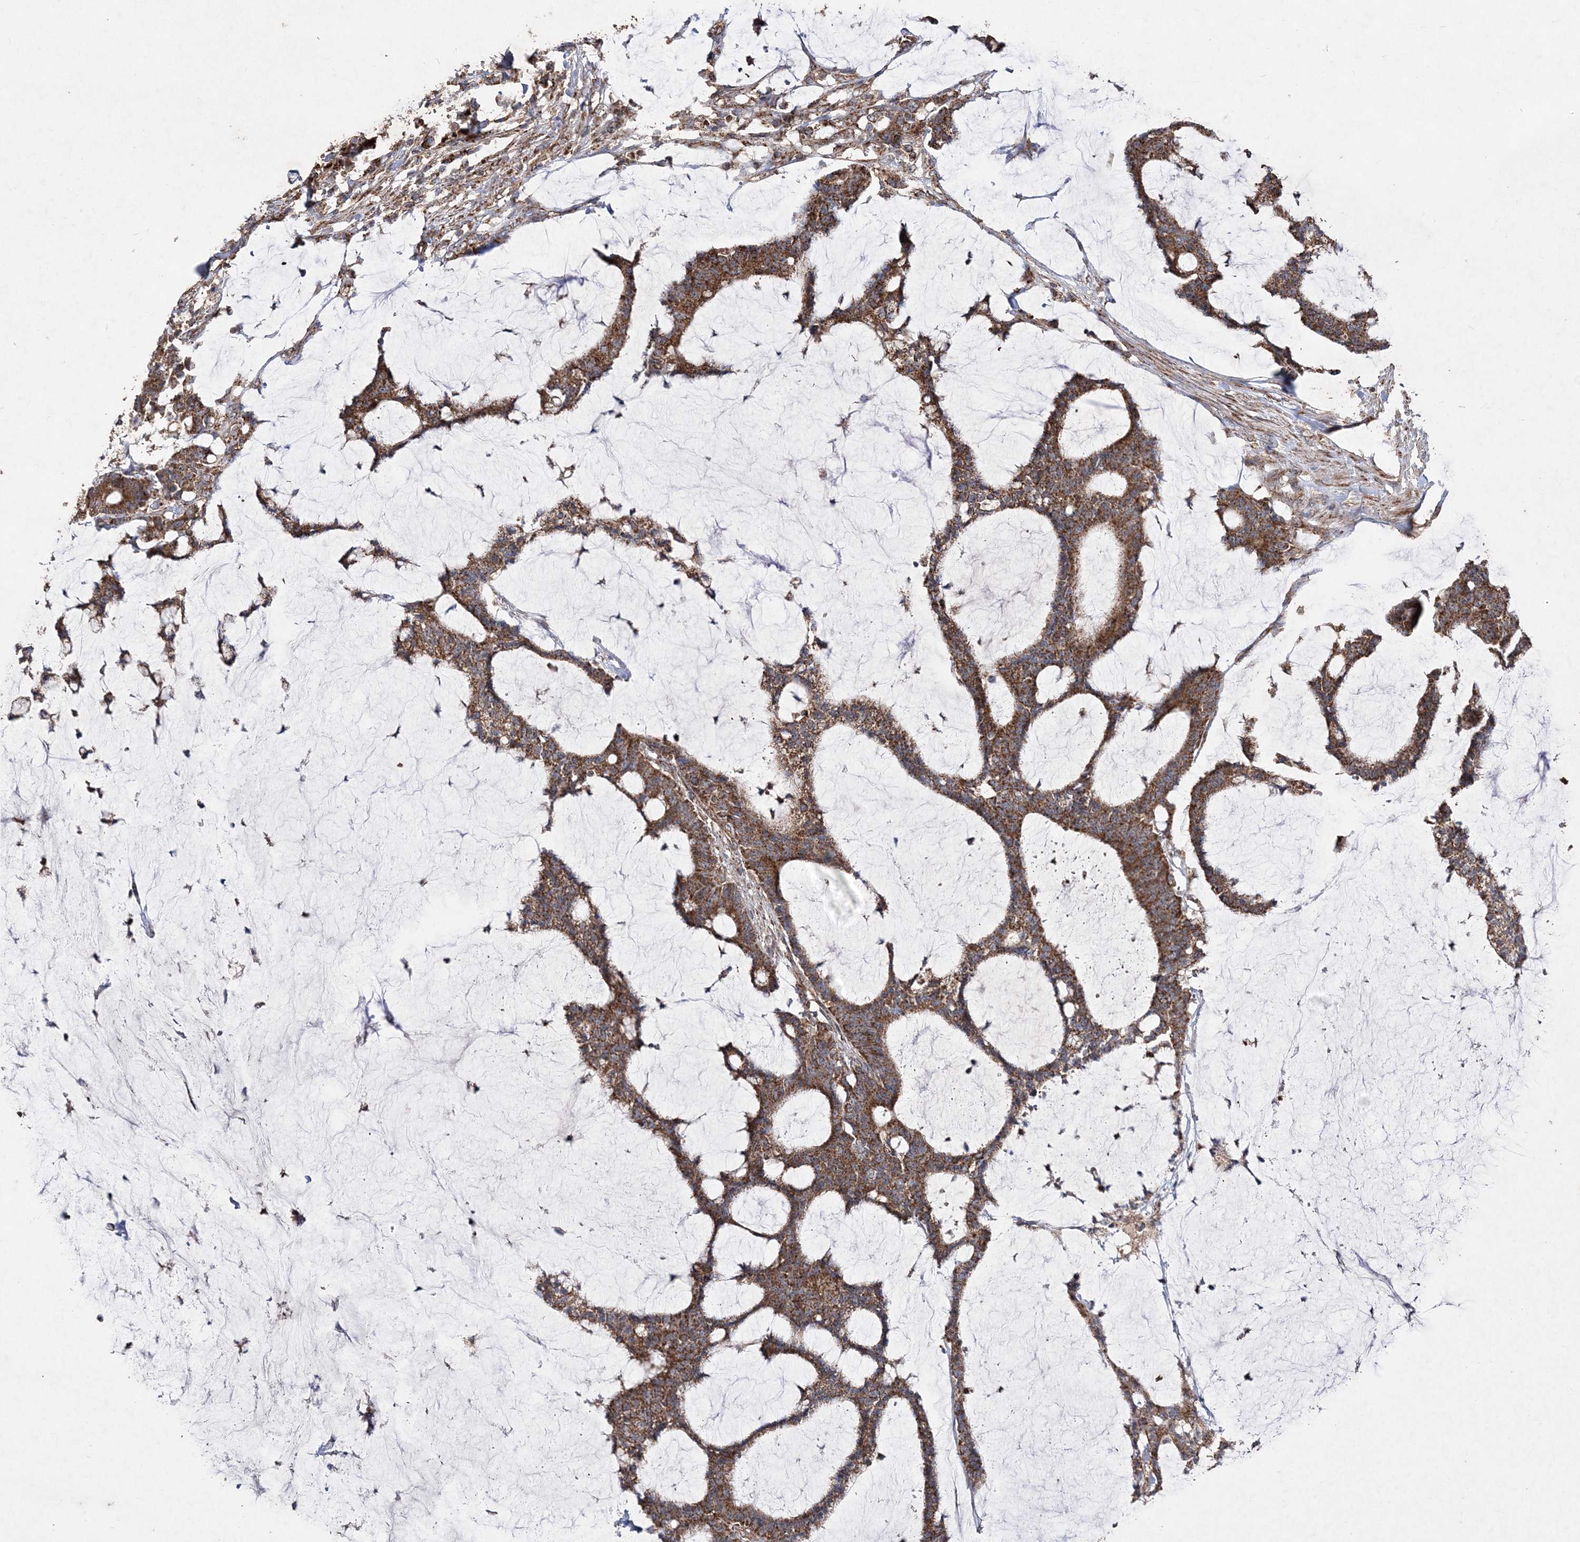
{"staining": {"intensity": "strong", "quantity": ">75%", "location": "cytoplasmic/membranous"}, "tissue": "colorectal cancer", "cell_type": "Tumor cells", "image_type": "cancer", "snomed": [{"axis": "morphology", "description": "Adenocarcinoma, NOS"}, {"axis": "topography", "description": "Colon"}], "caption": "Protein expression analysis of human colorectal adenocarcinoma reveals strong cytoplasmic/membranous expression in approximately >75% of tumor cells.", "gene": "POC5", "patient": {"sex": "female", "age": 84}}